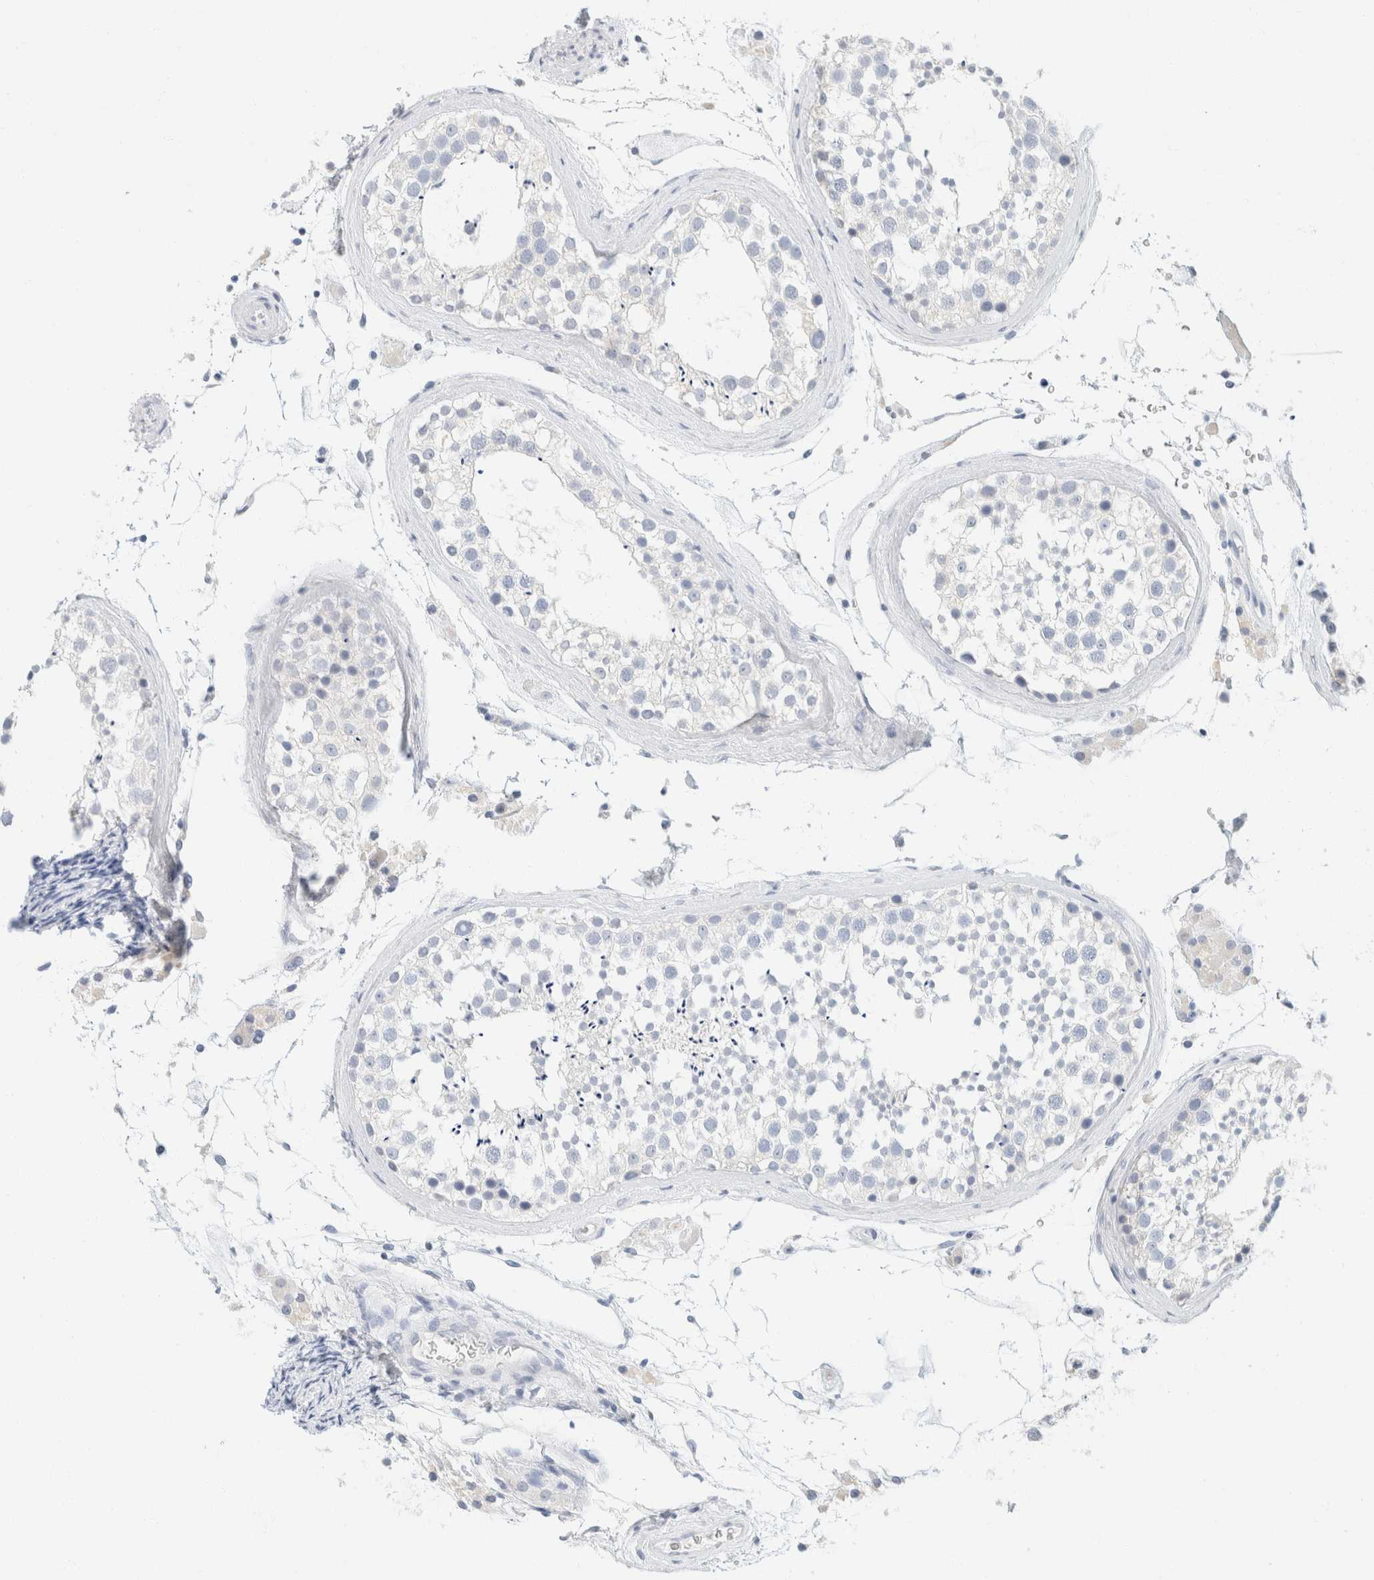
{"staining": {"intensity": "negative", "quantity": "none", "location": "none"}, "tissue": "testis", "cell_type": "Cells in seminiferous ducts", "image_type": "normal", "snomed": [{"axis": "morphology", "description": "Normal tissue, NOS"}, {"axis": "topography", "description": "Testis"}], "caption": "DAB (3,3'-diaminobenzidine) immunohistochemical staining of unremarkable testis demonstrates no significant positivity in cells in seminiferous ducts.", "gene": "KRT20", "patient": {"sex": "male", "age": 46}}